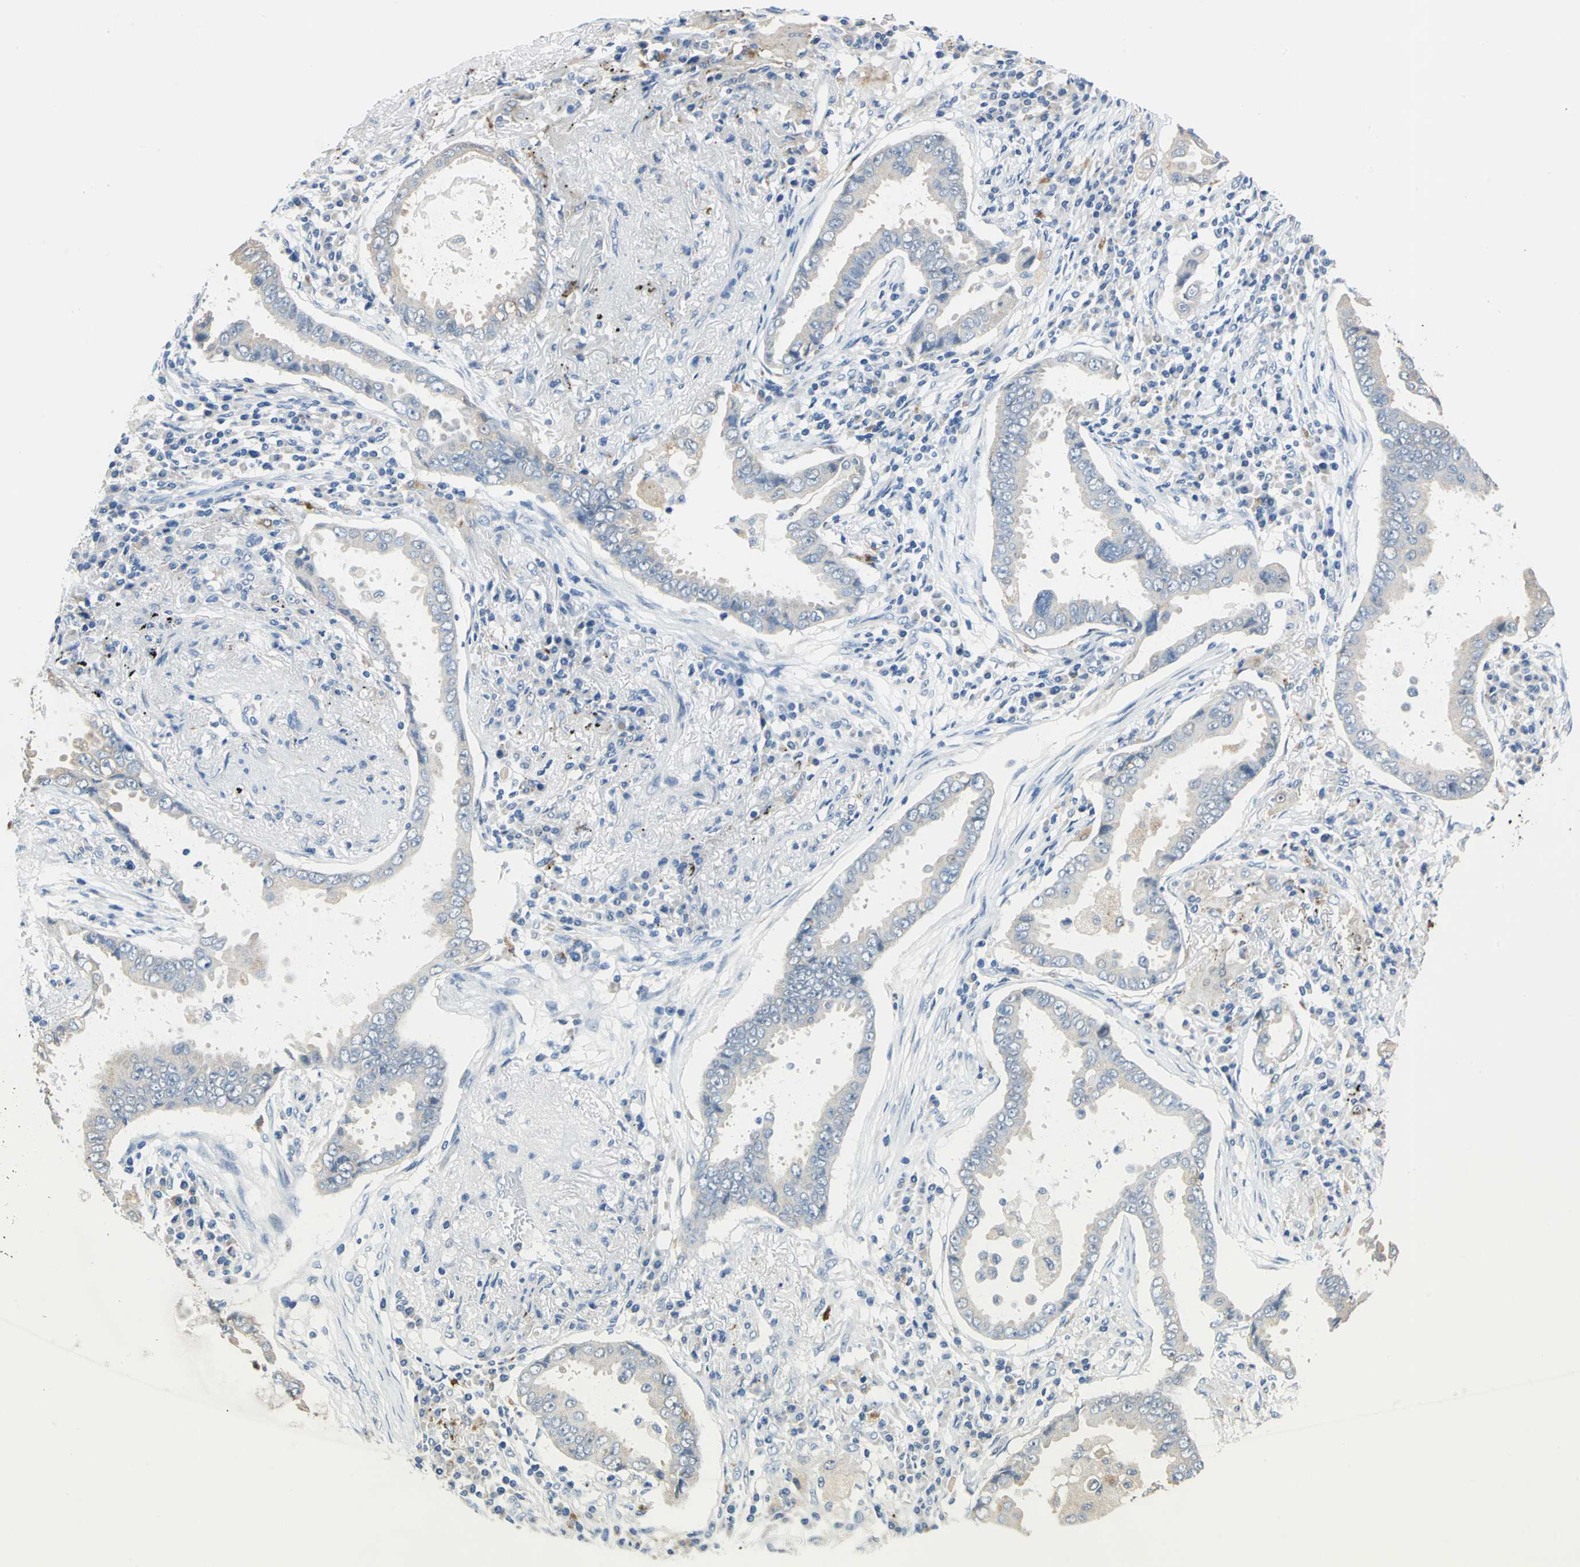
{"staining": {"intensity": "weak", "quantity": "25%-75%", "location": "cytoplasmic/membranous"}, "tissue": "lung cancer", "cell_type": "Tumor cells", "image_type": "cancer", "snomed": [{"axis": "morphology", "description": "Normal tissue, NOS"}, {"axis": "morphology", "description": "Inflammation, NOS"}, {"axis": "morphology", "description": "Adenocarcinoma, NOS"}, {"axis": "topography", "description": "Lung"}], "caption": "IHC (DAB) staining of human lung cancer demonstrates weak cytoplasmic/membranous protein expression in approximately 25%-75% of tumor cells.", "gene": "RASD2", "patient": {"sex": "female", "age": 64}}